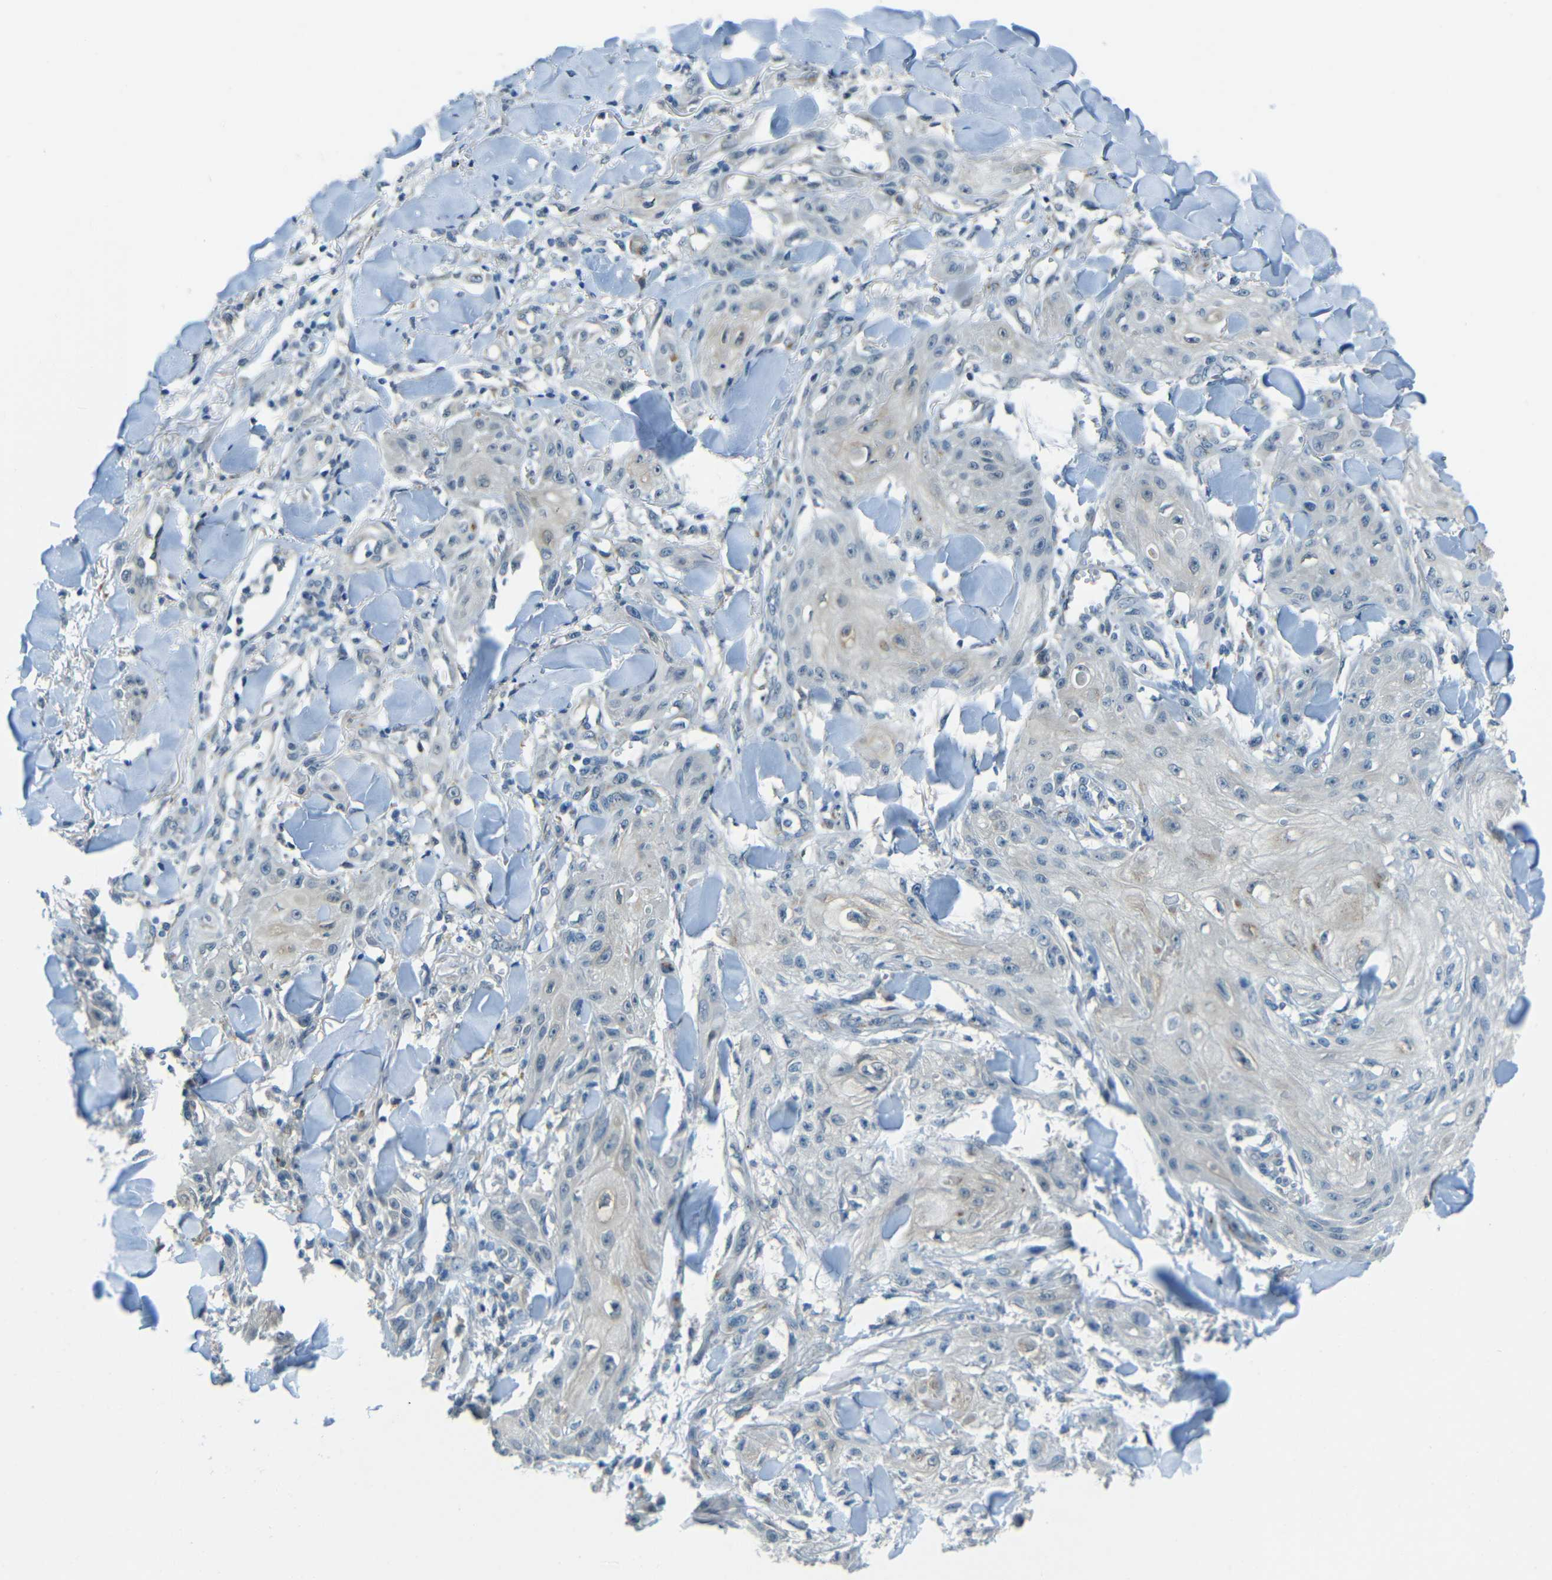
{"staining": {"intensity": "weak", "quantity": "<25%", "location": "cytoplasmic/membranous"}, "tissue": "skin cancer", "cell_type": "Tumor cells", "image_type": "cancer", "snomed": [{"axis": "morphology", "description": "Squamous cell carcinoma, NOS"}, {"axis": "topography", "description": "Skin"}], "caption": "Skin cancer was stained to show a protein in brown. There is no significant expression in tumor cells.", "gene": "ANKRD22", "patient": {"sex": "male", "age": 74}}